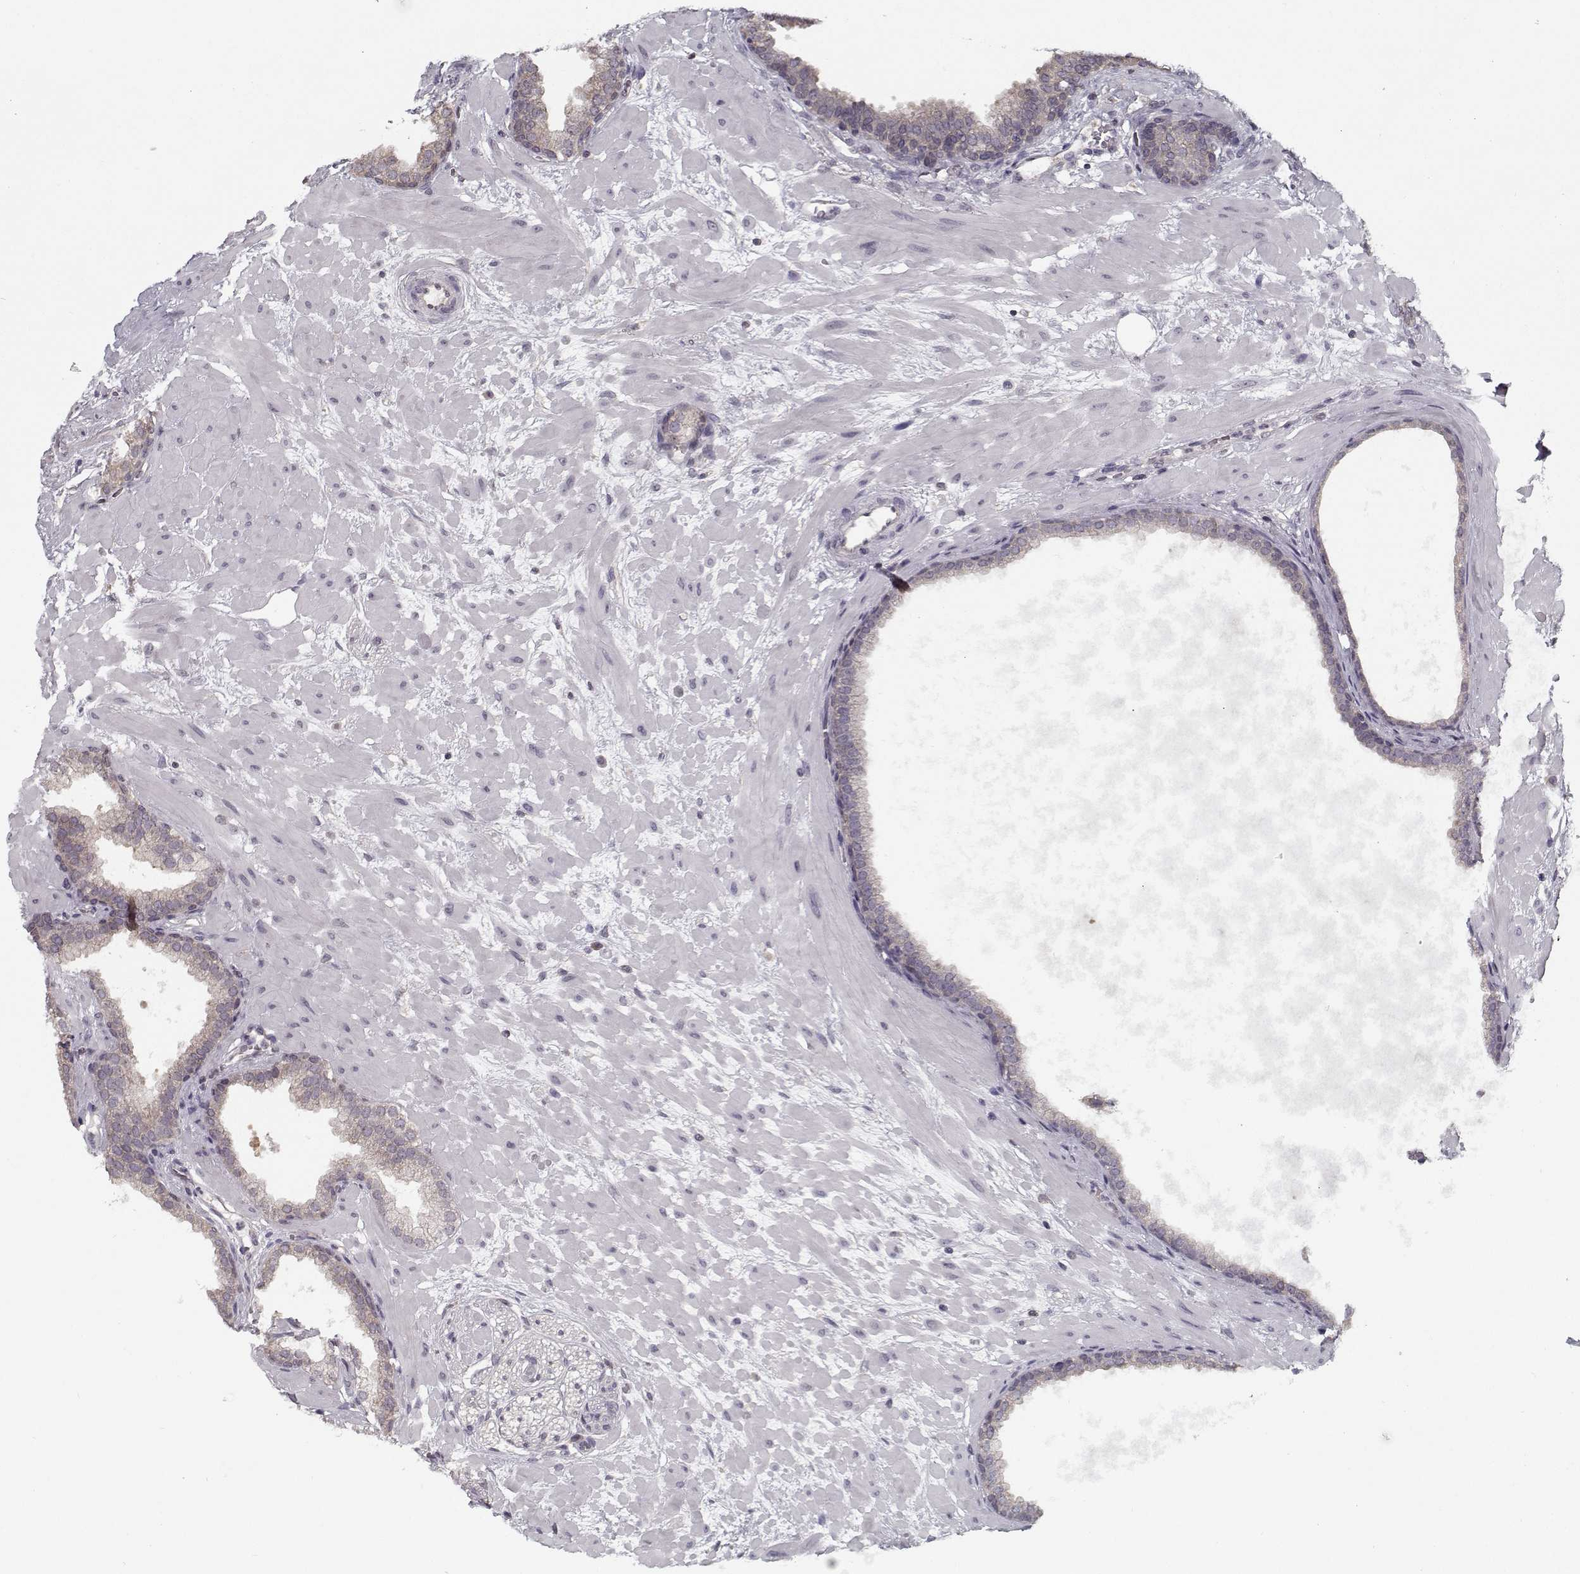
{"staining": {"intensity": "weak", "quantity": "<25%", "location": "cytoplasmic/membranous"}, "tissue": "prostate cancer", "cell_type": "Tumor cells", "image_type": "cancer", "snomed": [{"axis": "morphology", "description": "Adenocarcinoma, Low grade"}, {"axis": "topography", "description": "Prostate"}], "caption": "Immunohistochemistry micrograph of neoplastic tissue: human prostate cancer stained with DAB (3,3'-diaminobenzidine) exhibits no significant protein expression in tumor cells.", "gene": "TESPA1", "patient": {"sex": "male", "age": 68}}